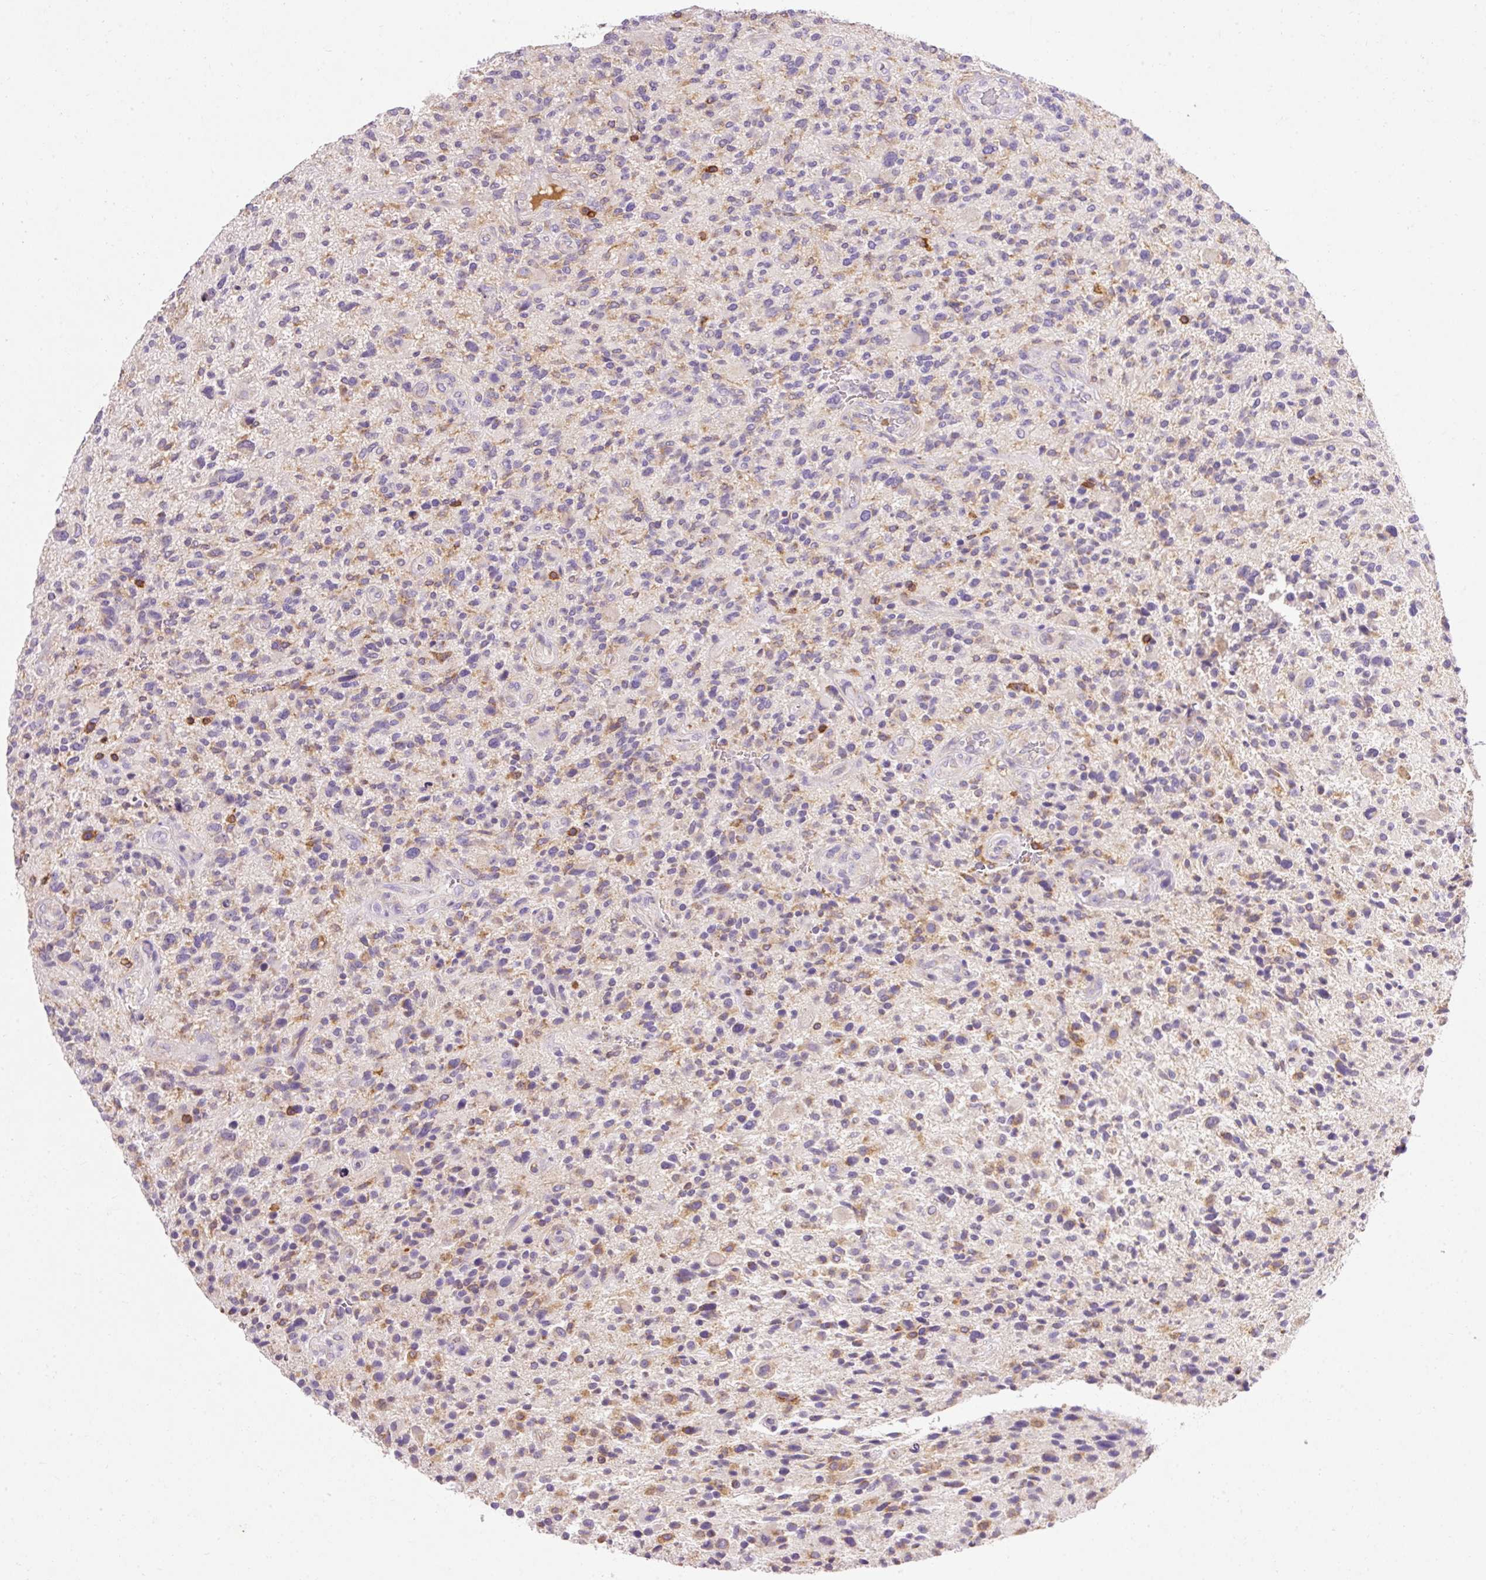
{"staining": {"intensity": "negative", "quantity": "none", "location": "none"}, "tissue": "glioma", "cell_type": "Tumor cells", "image_type": "cancer", "snomed": [{"axis": "morphology", "description": "Glioma, malignant, High grade"}, {"axis": "topography", "description": "Brain"}], "caption": "Immunohistochemistry histopathology image of neoplastic tissue: human glioma stained with DAB exhibits no significant protein positivity in tumor cells.", "gene": "IMMT", "patient": {"sex": "male", "age": 47}}